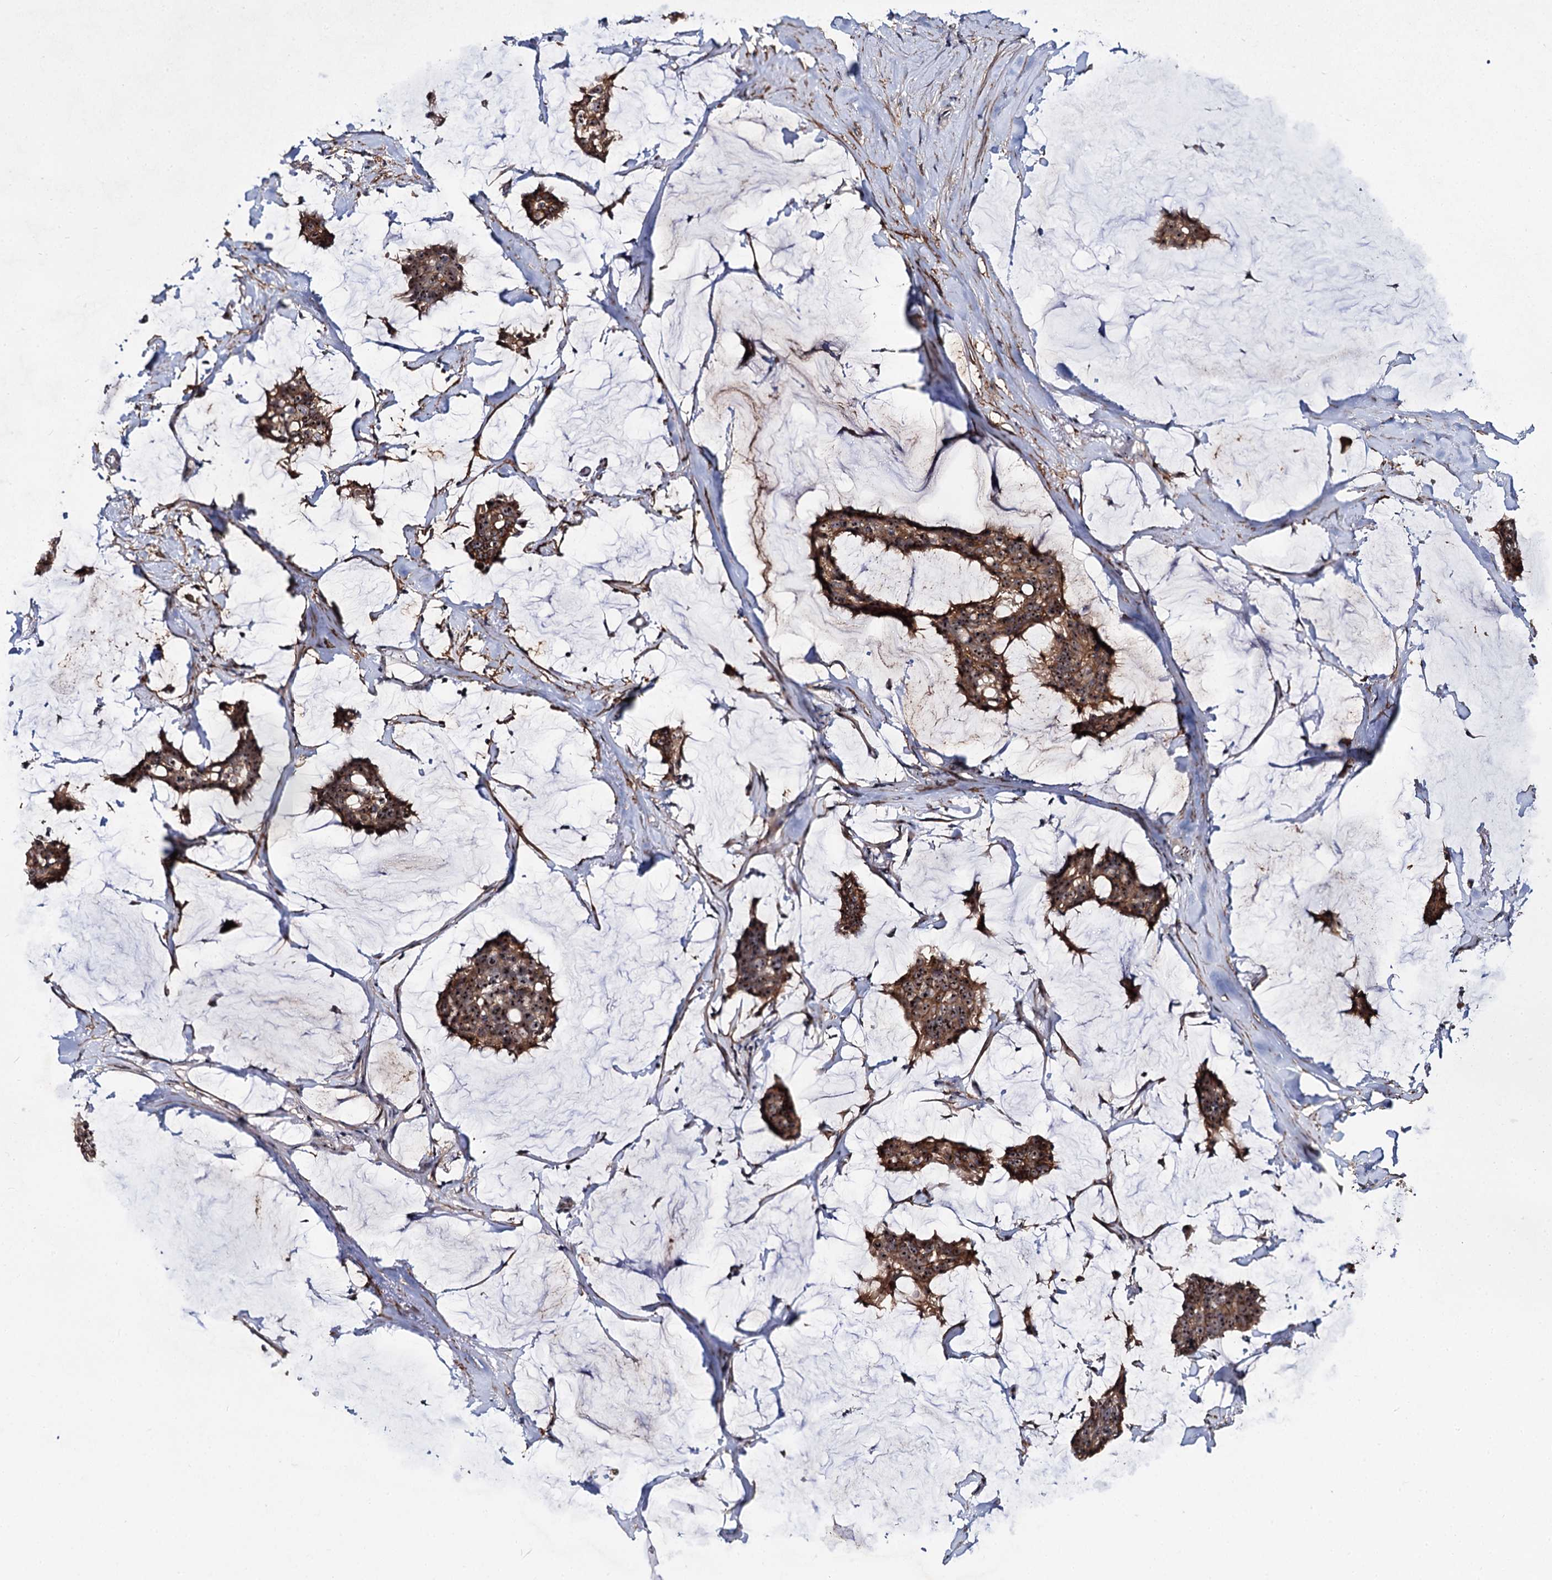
{"staining": {"intensity": "moderate", "quantity": ">75%", "location": "cytoplasmic/membranous,nuclear"}, "tissue": "breast cancer", "cell_type": "Tumor cells", "image_type": "cancer", "snomed": [{"axis": "morphology", "description": "Duct carcinoma"}, {"axis": "topography", "description": "Breast"}], "caption": "This is an image of immunohistochemistry (IHC) staining of breast cancer (intraductal carcinoma), which shows moderate positivity in the cytoplasmic/membranous and nuclear of tumor cells.", "gene": "SUPT20H", "patient": {"sex": "female", "age": 93}}